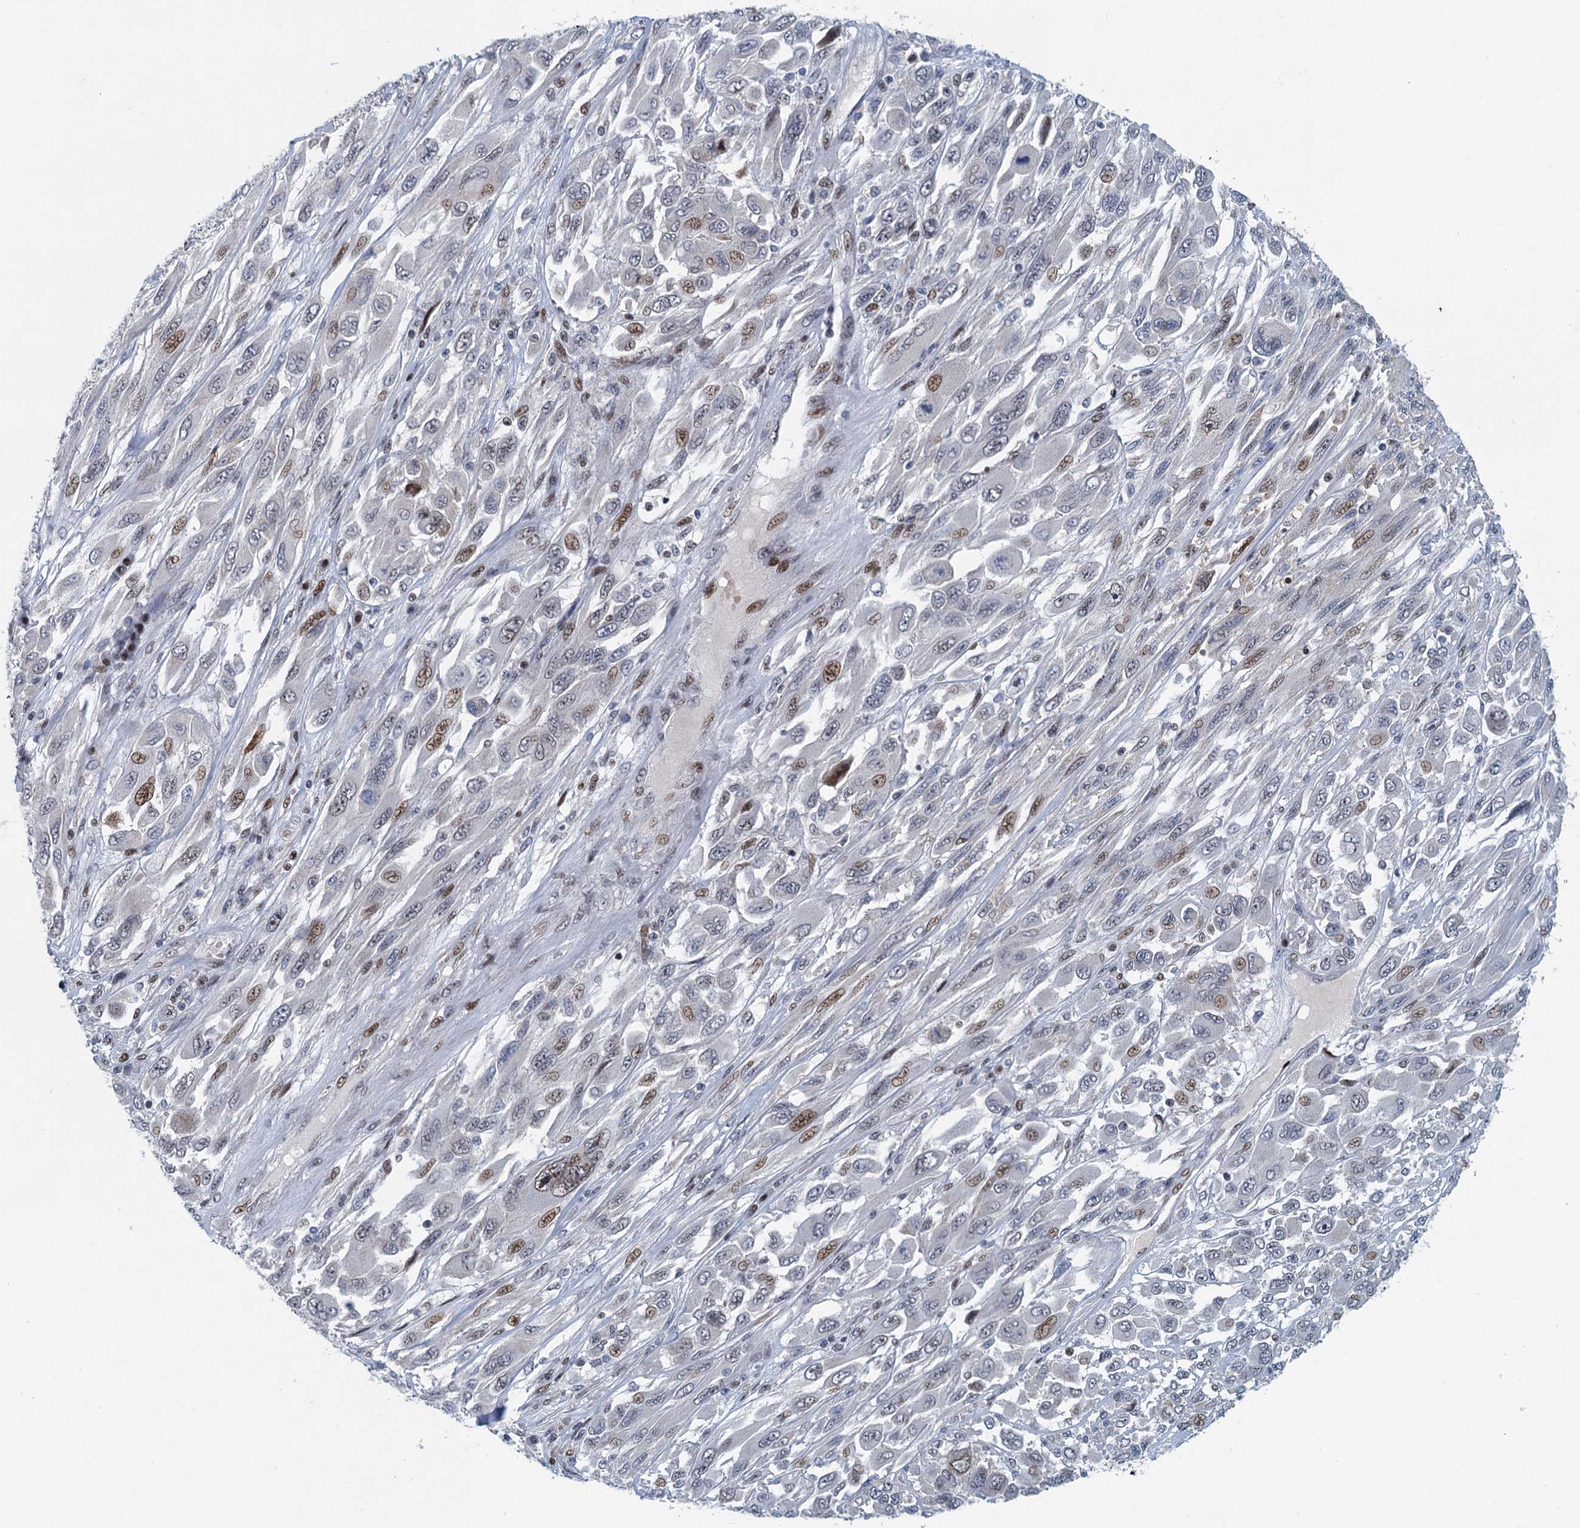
{"staining": {"intensity": "moderate", "quantity": "<25%", "location": "nuclear"}, "tissue": "melanoma", "cell_type": "Tumor cells", "image_type": "cancer", "snomed": [{"axis": "morphology", "description": "Malignant melanoma, NOS"}, {"axis": "topography", "description": "Skin"}], "caption": "Immunohistochemistry (IHC) histopathology image of human malignant melanoma stained for a protein (brown), which reveals low levels of moderate nuclear positivity in approximately <25% of tumor cells.", "gene": "ANKRD13D", "patient": {"sex": "female", "age": 91}}